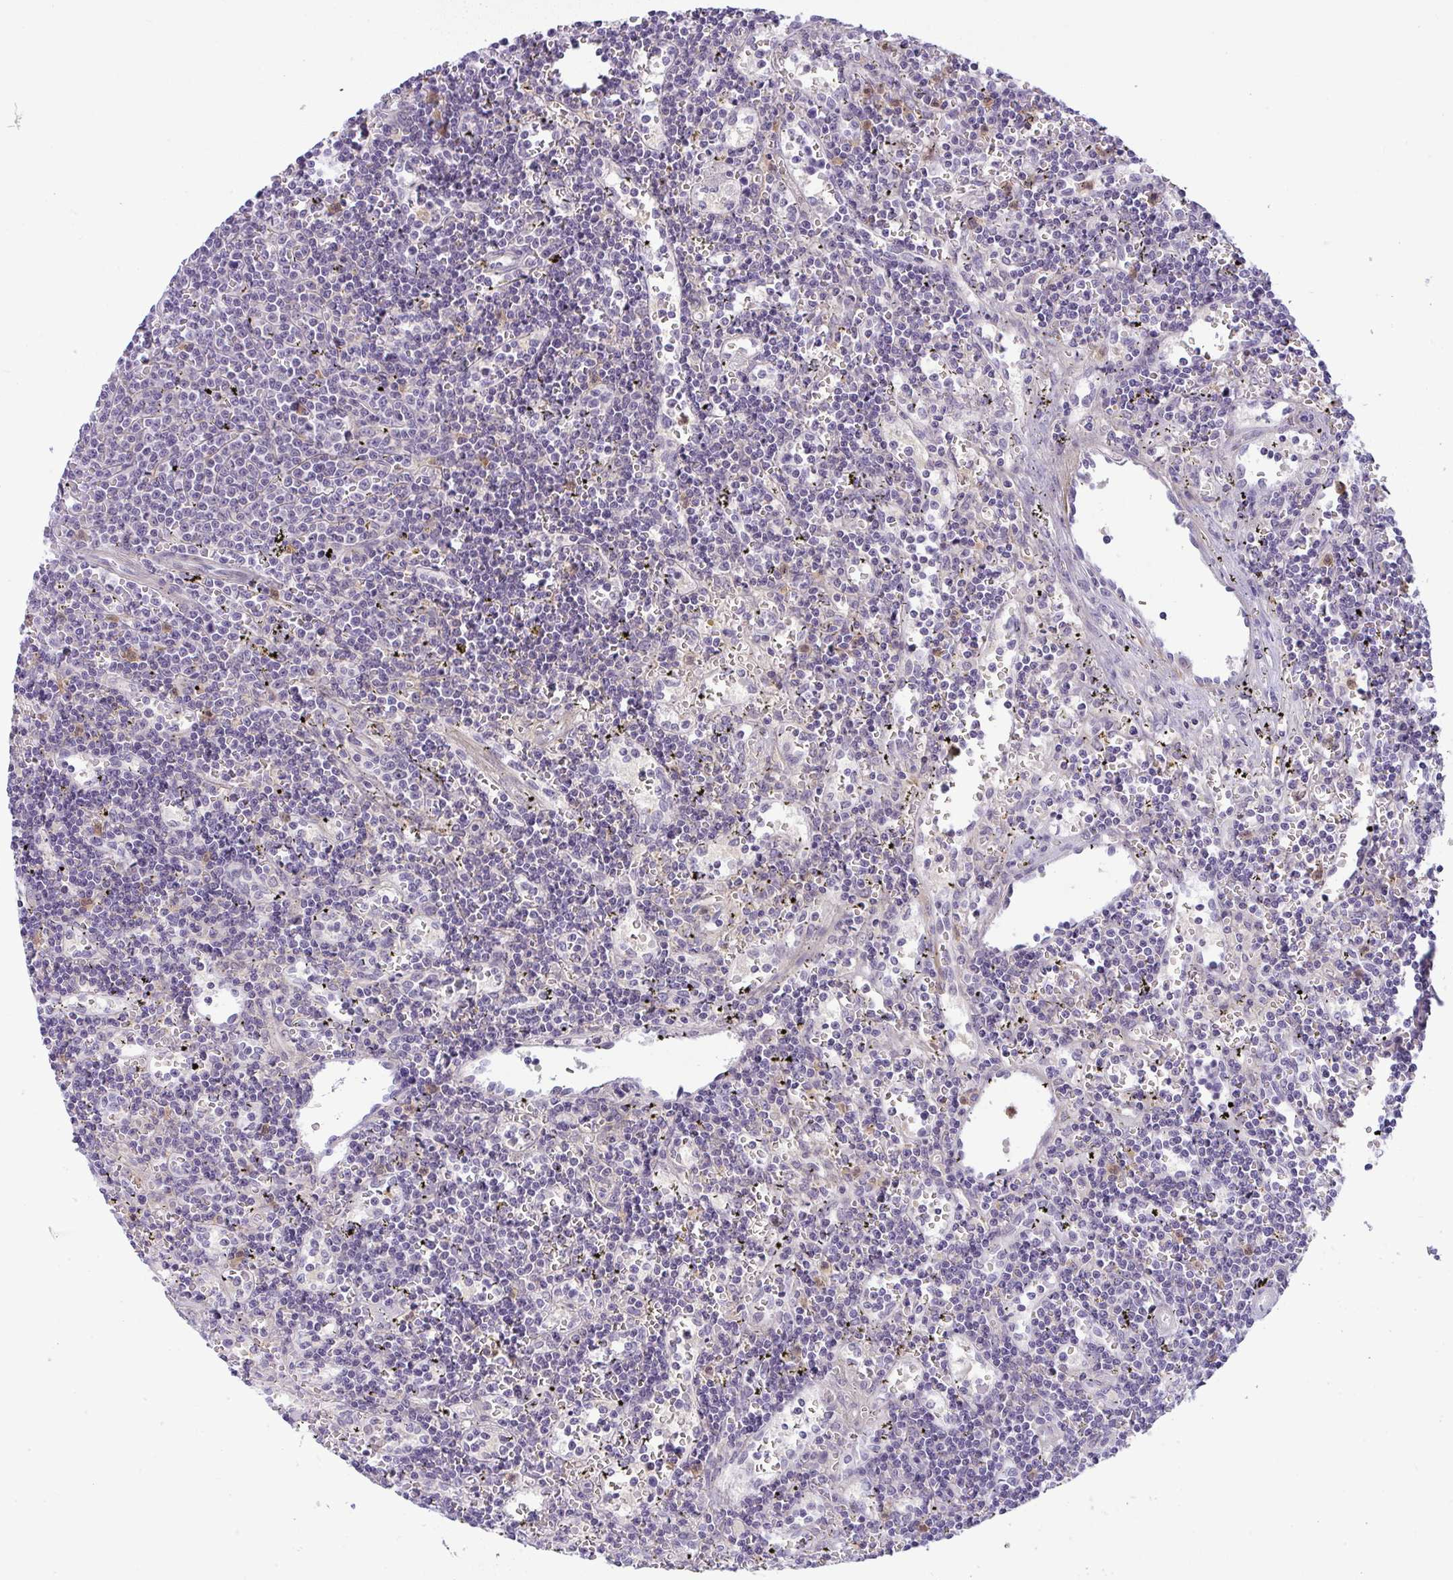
{"staining": {"intensity": "negative", "quantity": "none", "location": "none"}, "tissue": "lymphoma", "cell_type": "Tumor cells", "image_type": "cancer", "snomed": [{"axis": "morphology", "description": "Malignant lymphoma, non-Hodgkin's type, Low grade"}, {"axis": "topography", "description": "Spleen"}], "caption": "Immunohistochemistry (IHC) histopathology image of neoplastic tissue: human malignant lymphoma, non-Hodgkin's type (low-grade) stained with DAB demonstrates no significant protein positivity in tumor cells.", "gene": "DZIP1", "patient": {"sex": "male", "age": 60}}